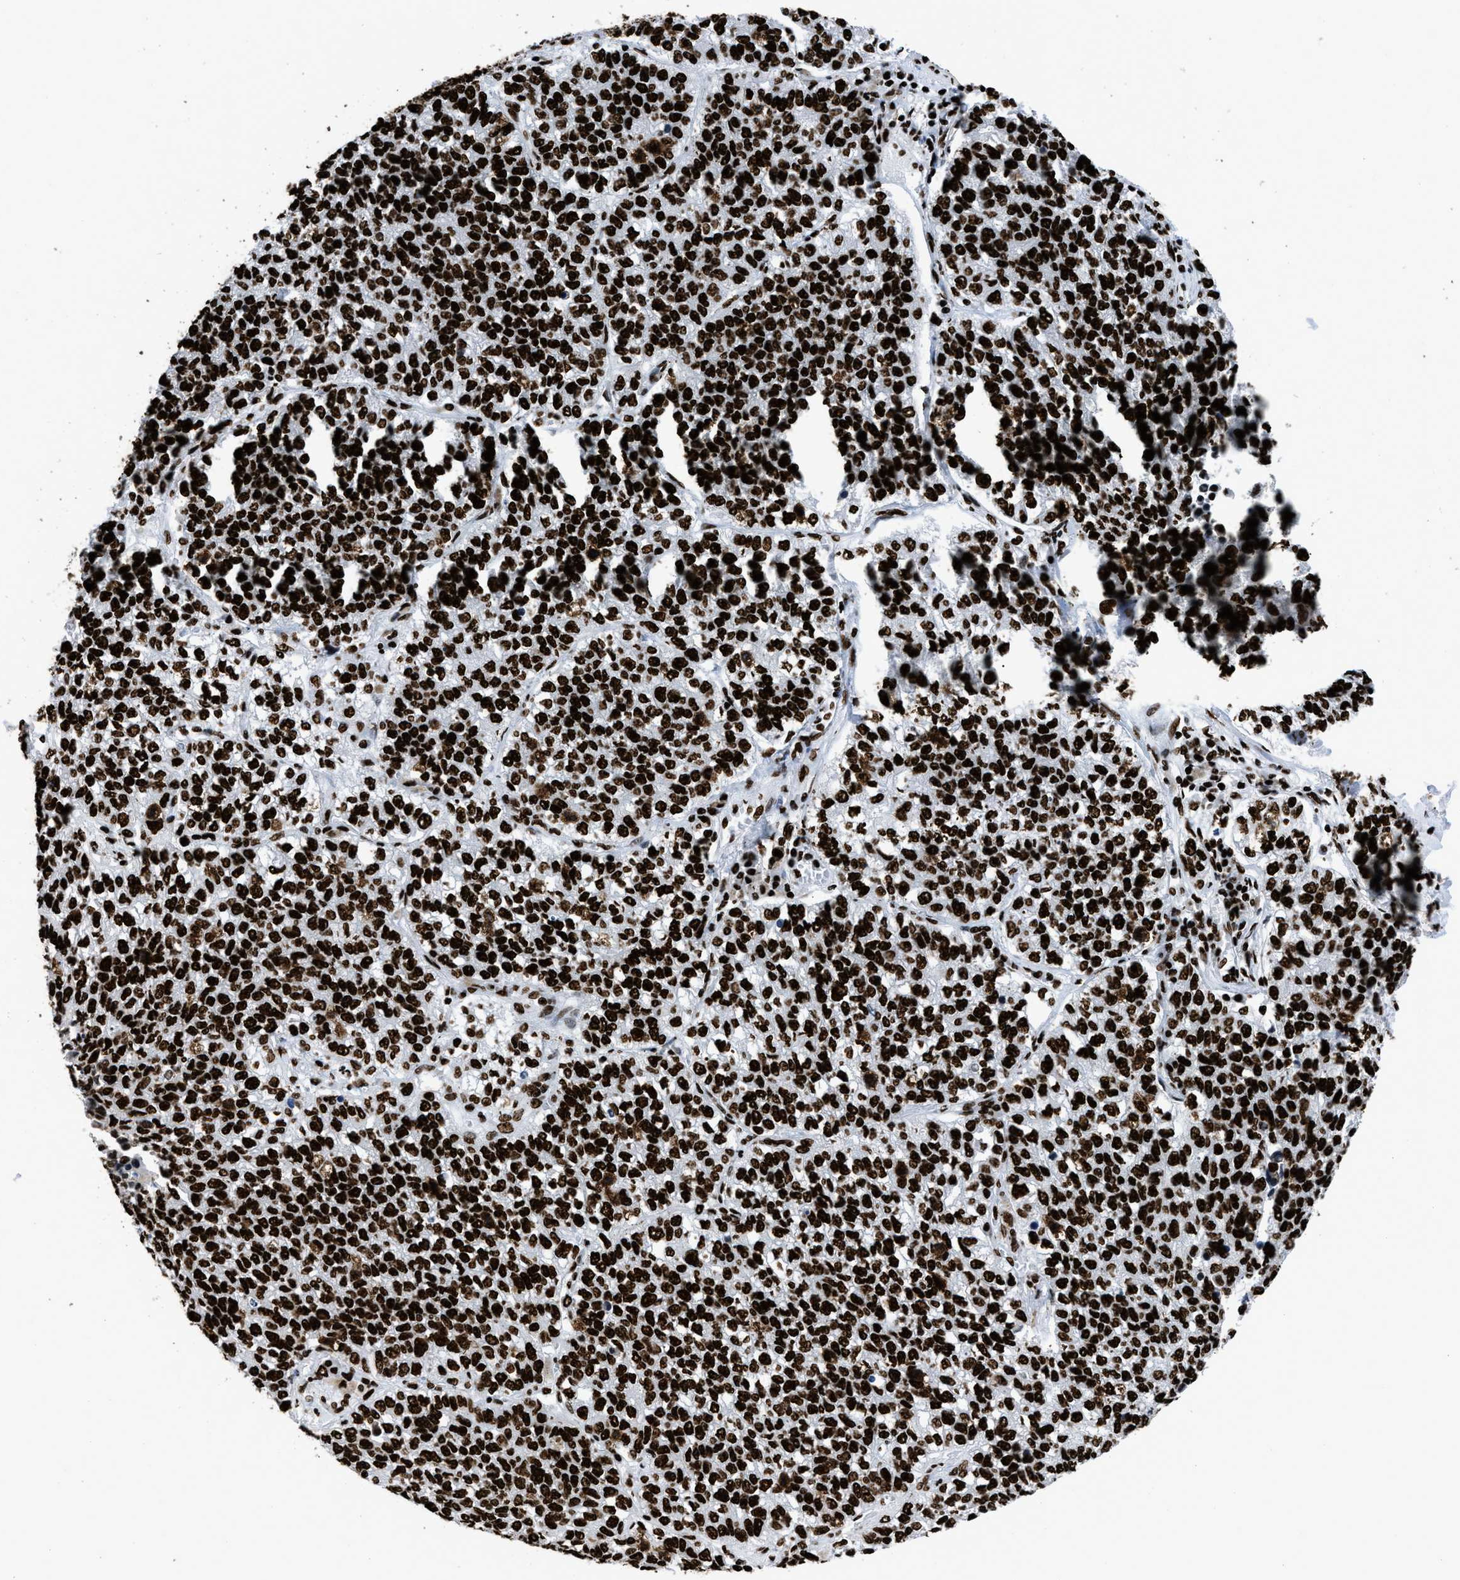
{"staining": {"intensity": "strong", "quantity": ">75%", "location": "nuclear"}, "tissue": "lung cancer", "cell_type": "Tumor cells", "image_type": "cancer", "snomed": [{"axis": "morphology", "description": "Adenocarcinoma, NOS"}, {"axis": "topography", "description": "Lung"}], "caption": "A high amount of strong nuclear staining is identified in approximately >75% of tumor cells in lung cancer (adenocarcinoma) tissue.", "gene": "HNRNPM", "patient": {"sex": "male", "age": 49}}